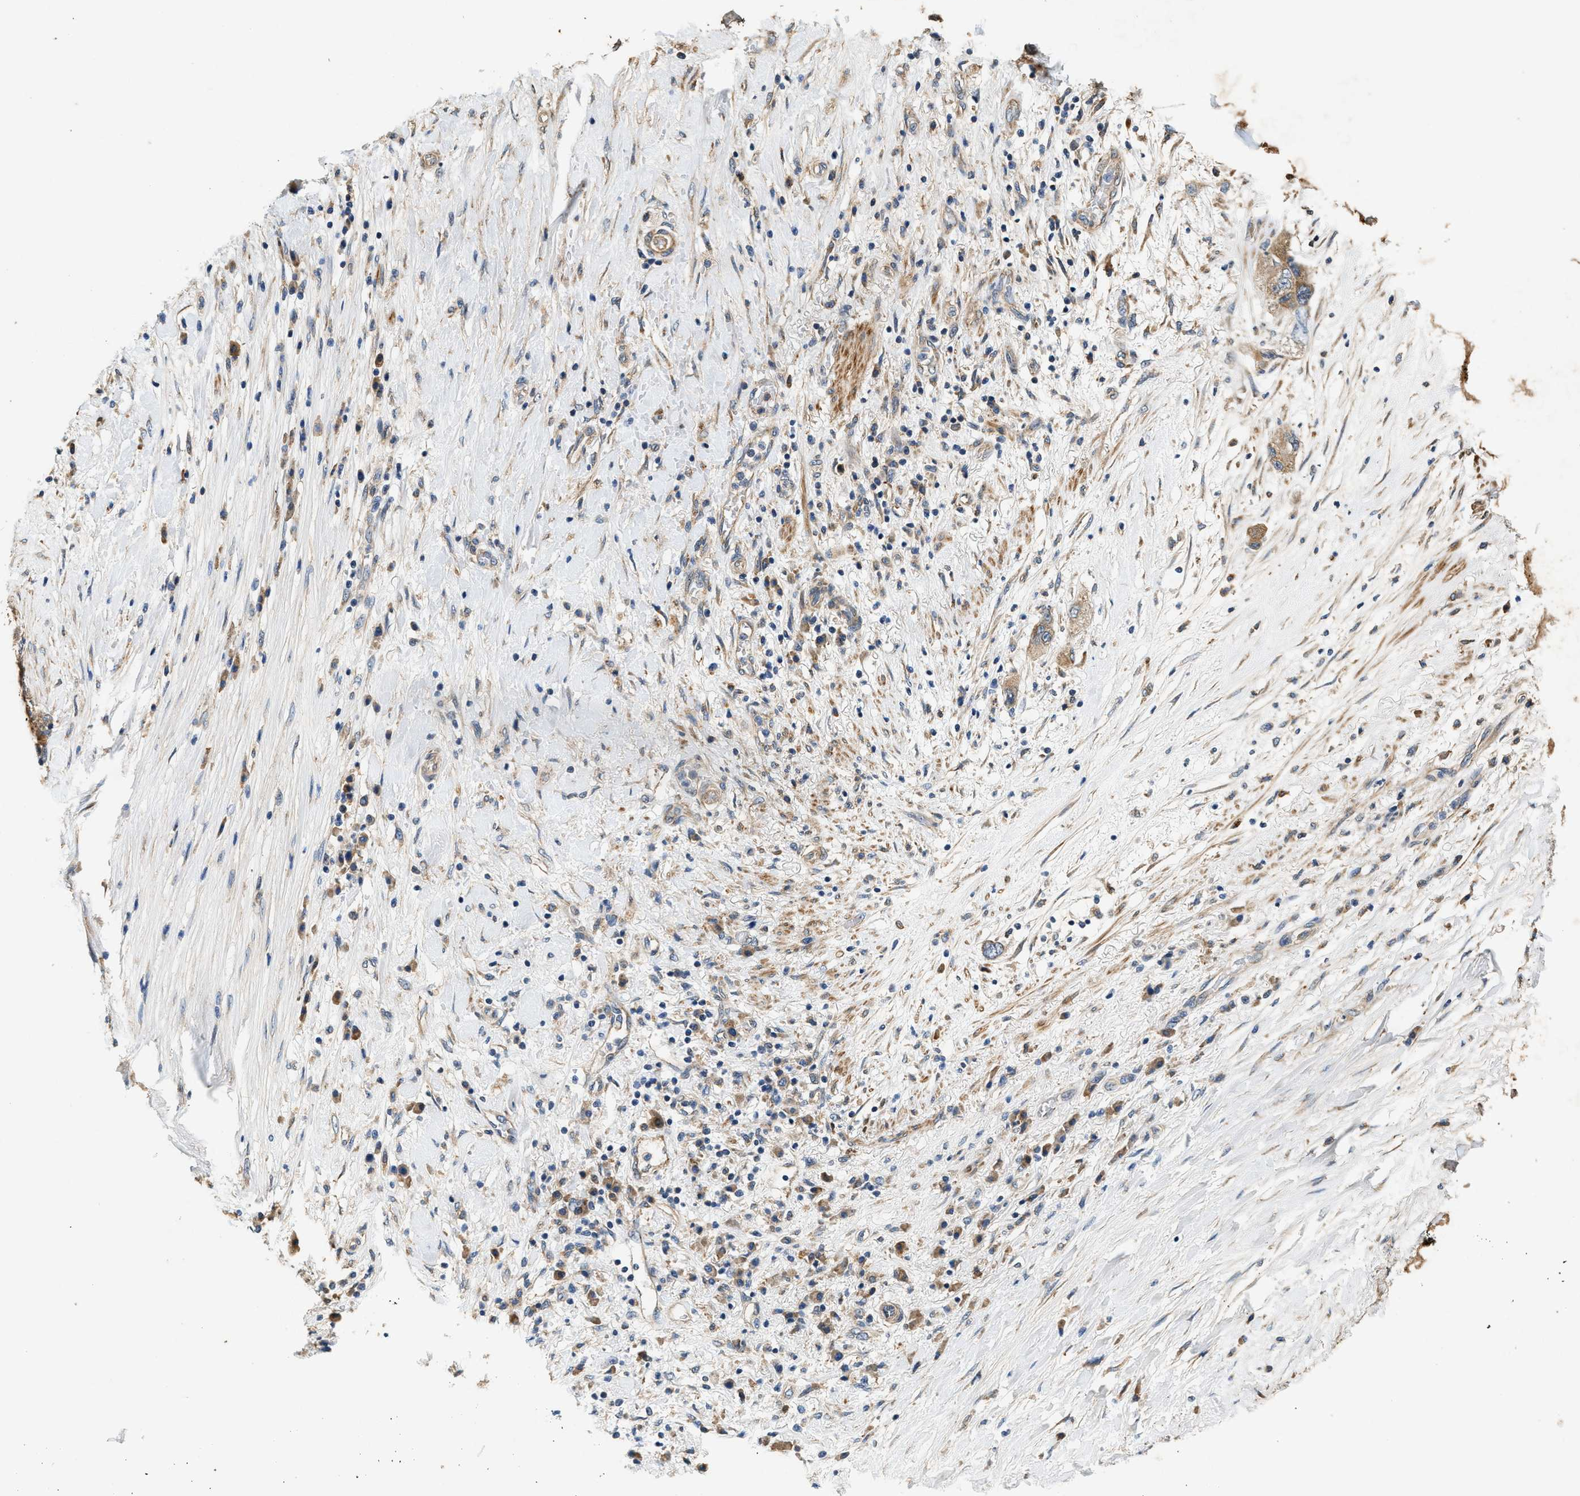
{"staining": {"intensity": "moderate", "quantity": ">75%", "location": "cytoplasmic/membranous"}, "tissue": "pancreatic cancer", "cell_type": "Tumor cells", "image_type": "cancer", "snomed": [{"axis": "morphology", "description": "Adenocarcinoma, NOS"}, {"axis": "topography", "description": "Pancreas"}], "caption": "IHC histopathology image of pancreatic adenocarcinoma stained for a protein (brown), which displays medium levels of moderate cytoplasmic/membranous expression in about >75% of tumor cells.", "gene": "DUSP10", "patient": {"sex": "female", "age": 73}}